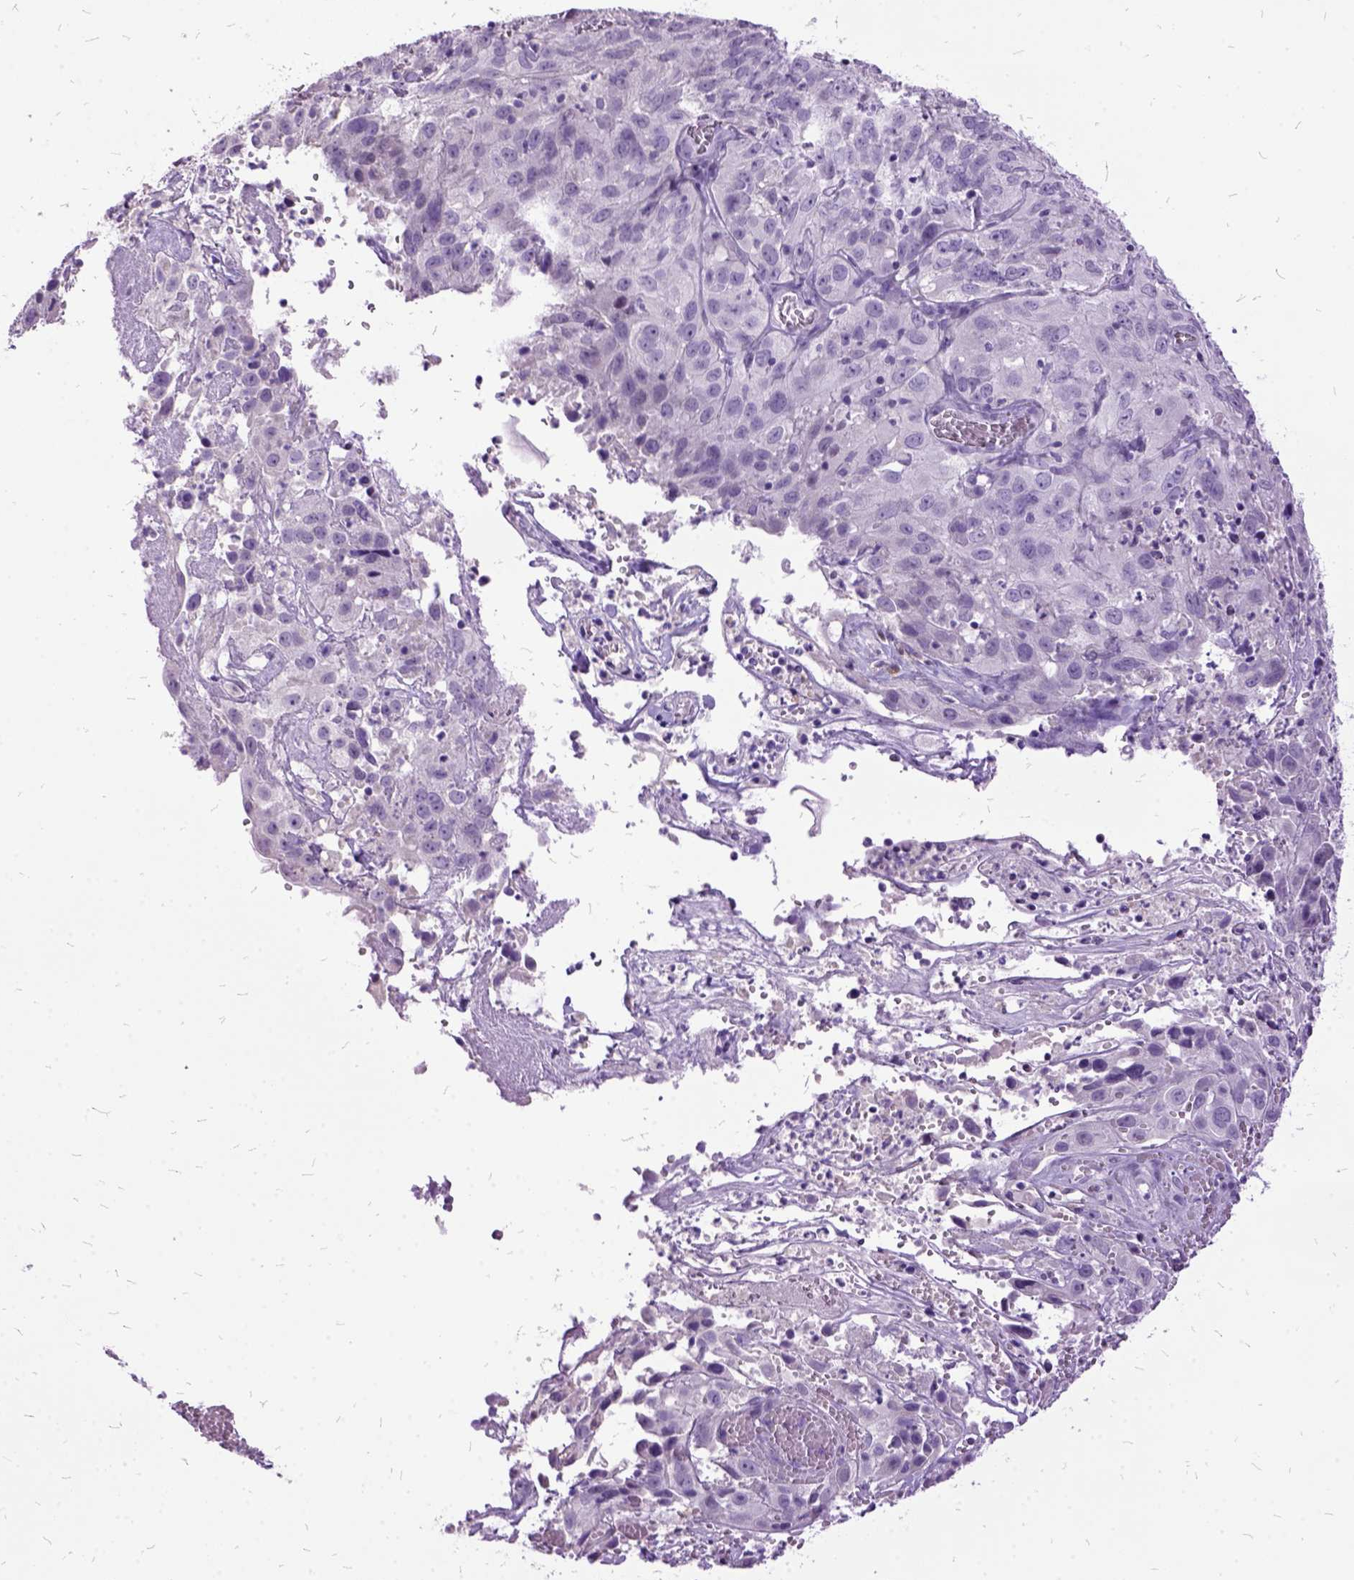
{"staining": {"intensity": "negative", "quantity": "none", "location": "none"}, "tissue": "cervical cancer", "cell_type": "Tumor cells", "image_type": "cancer", "snomed": [{"axis": "morphology", "description": "Squamous cell carcinoma, NOS"}, {"axis": "topography", "description": "Cervix"}], "caption": "This is a micrograph of IHC staining of squamous cell carcinoma (cervical), which shows no expression in tumor cells.", "gene": "MME", "patient": {"sex": "female", "age": 32}}